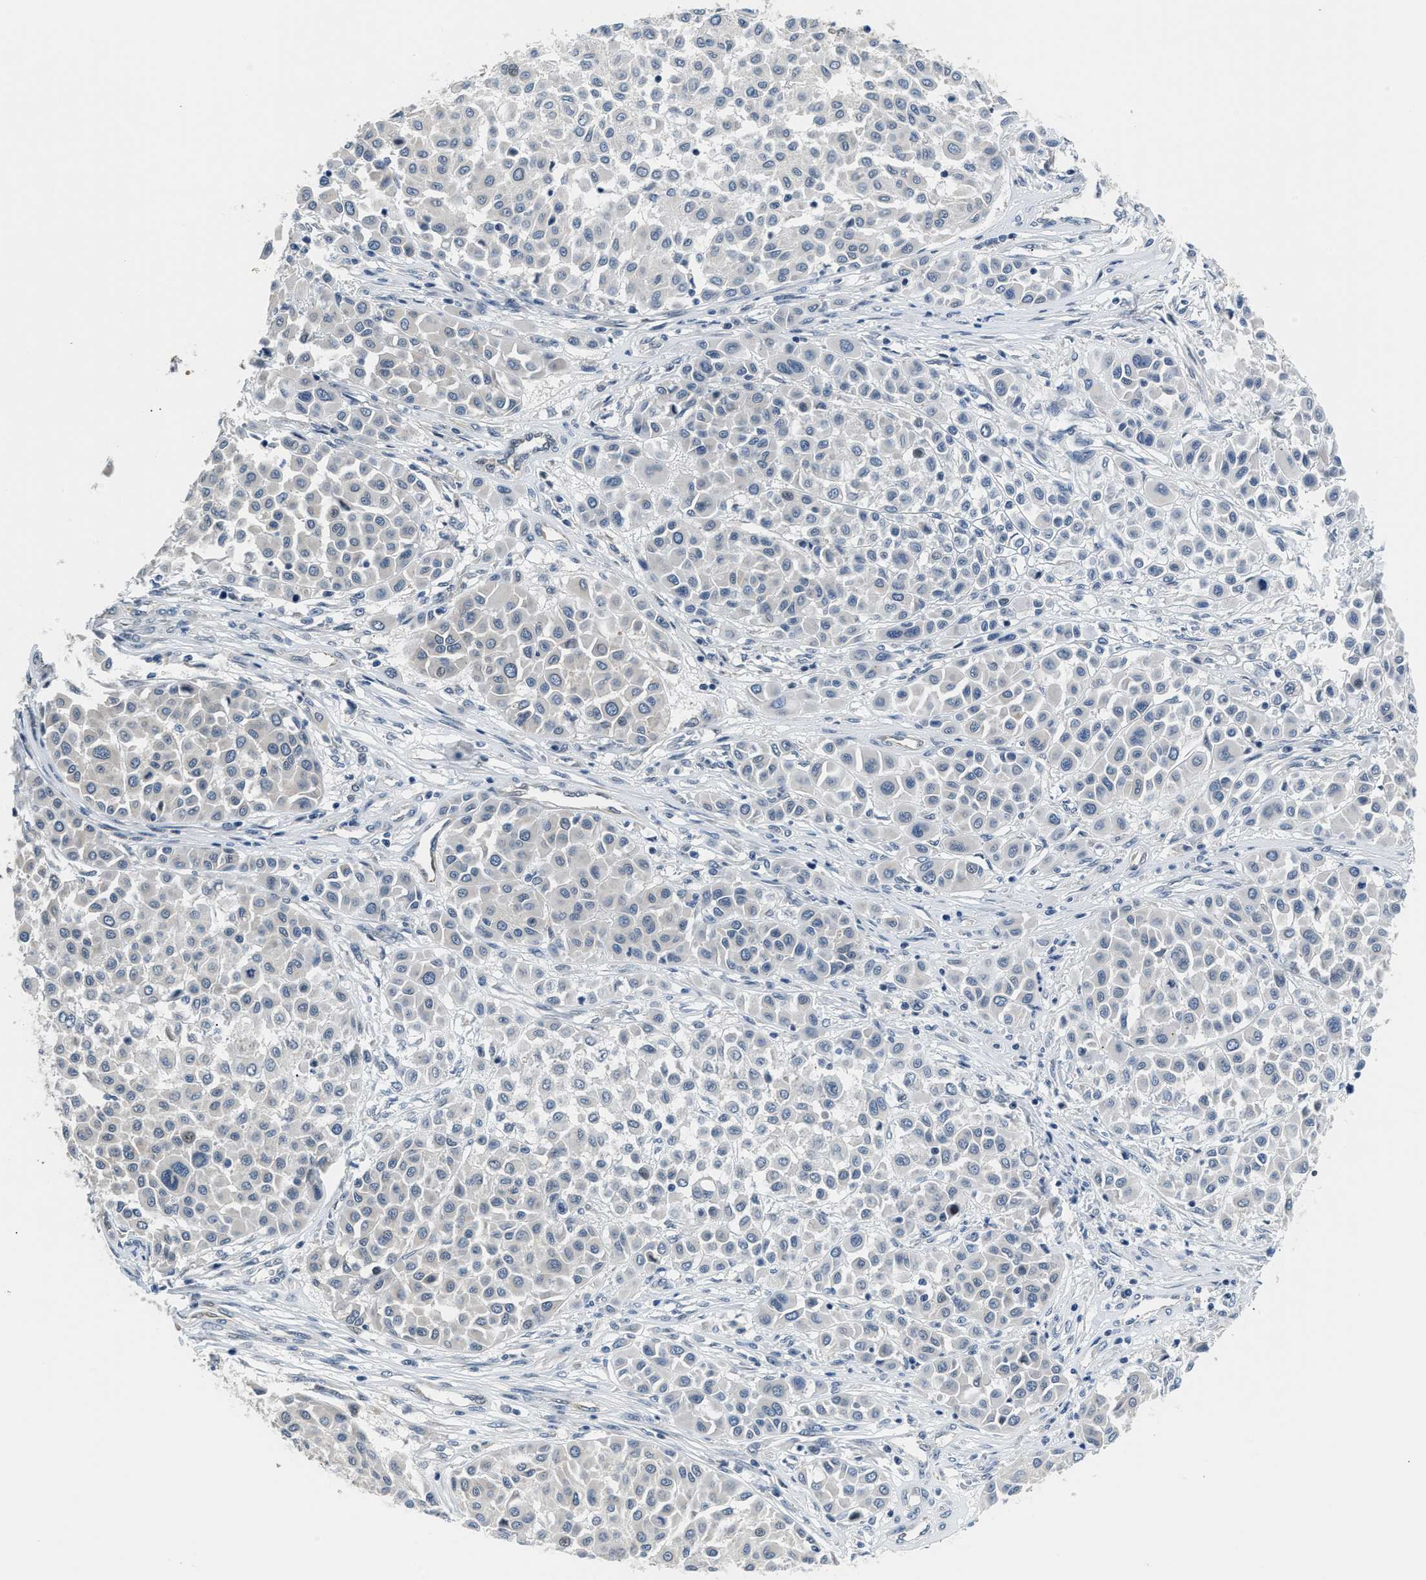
{"staining": {"intensity": "negative", "quantity": "none", "location": "none"}, "tissue": "melanoma", "cell_type": "Tumor cells", "image_type": "cancer", "snomed": [{"axis": "morphology", "description": "Malignant melanoma, Metastatic site"}, {"axis": "topography", "description": "Soft tissue"}], "caption": "Micrograph shows no significant protein positivity in tumor cells of melanoma.", "gene": "PPM1H", "patient": {"sex": "male", "age": 41}}